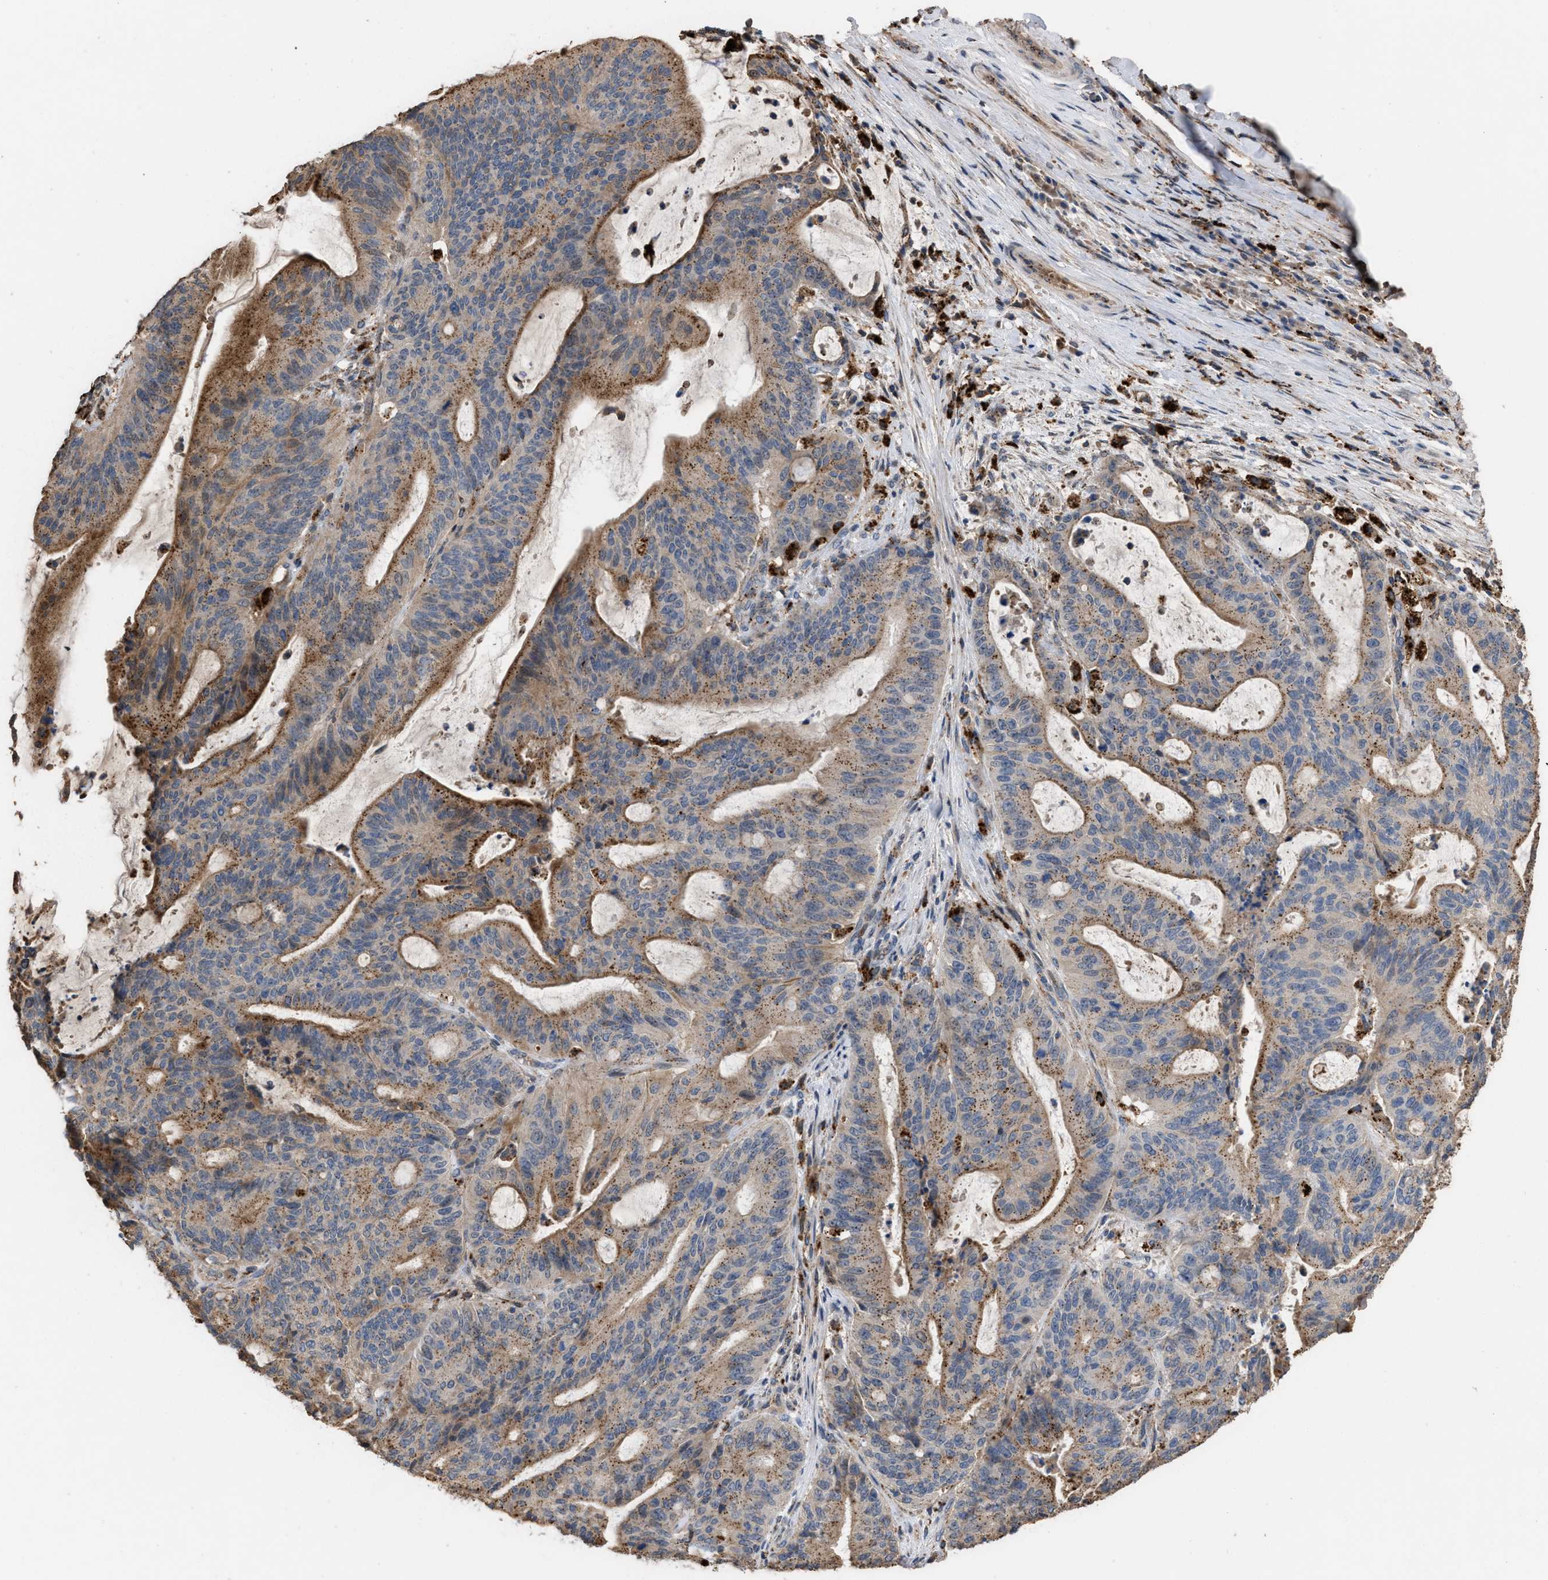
{"staining": {"intensity": "moderate", "quantity": ">75%", "location": "cytoplasmic/membranous"}, "tissue": "liver cancer", "cell_type": "Tumor cells", "image_type": "cancer", "snomed": [{"axis": "morphology", "description": "Normal tissue, NOS"}, {"axis": "morphology", "description": "Cholangiocarcinoma"}, {"axis": "topography", "description": "Liver"}, {"axis": "topography", "description": "Peripheral nerve tissue"}], "caption": "Protein staining of cholangiocarcinoma (liver) tissue reveals moderate cytoplasmic/membranous expression in approximately >75% of tumor cells.", "gene": "ELMO3", "patient": {"sex": "female", "age": 73}}